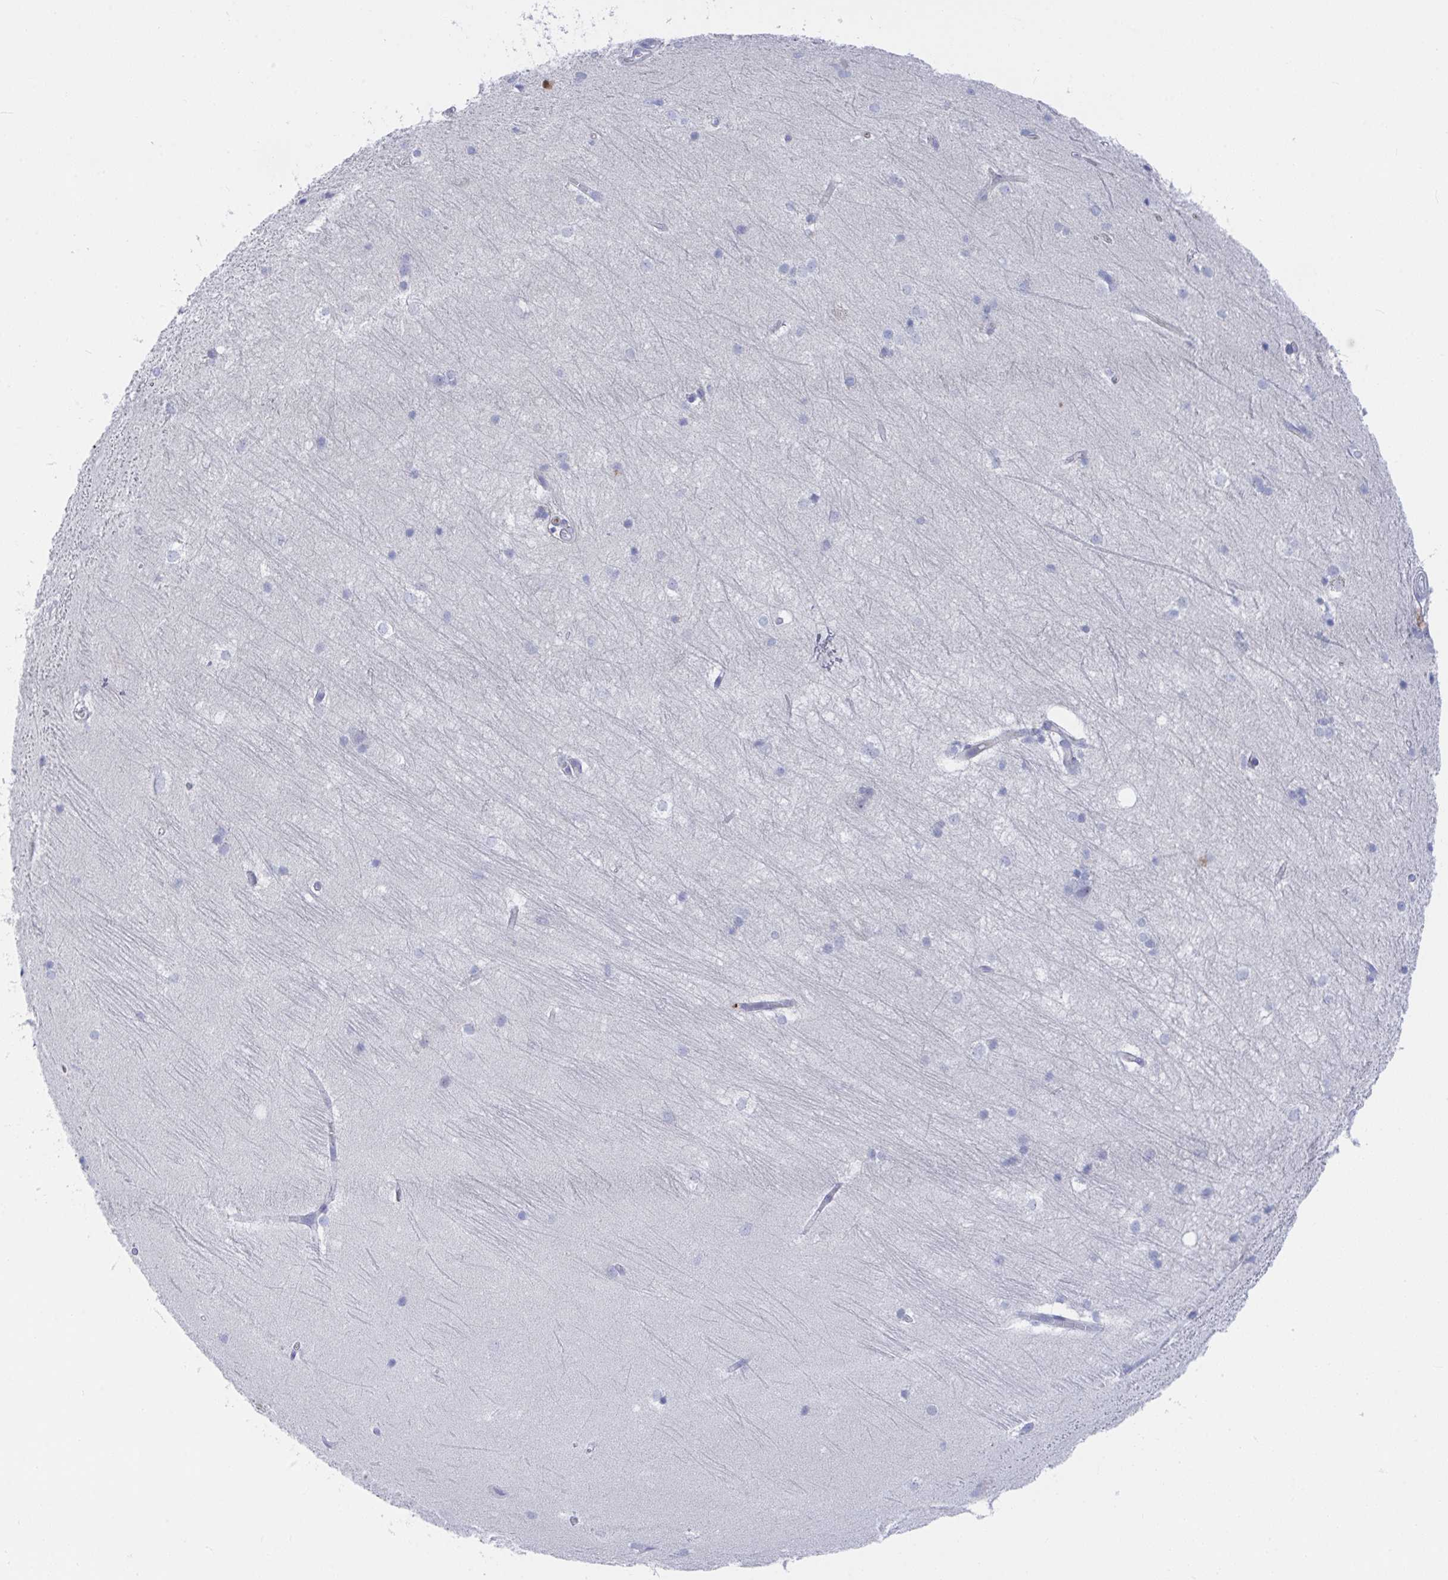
{"staining": {"intensity": "negative", "quantity": "none", "location": "none"}, "tissue": "hippocampus", "cell_type": "Glial cells", "image_type": "normal", "snomed": [{"axis": "morphology", "description": "Normal tissue, NOS"}, {"axis": "topography", "description": "Cerebral cortex"}, {"axis": "topography", "description": "Hippocampus"}], "caption": "Hippocampus stained for a protein using immunohistochemistry demonstrates no staining glial cells.", "gene": "TNFAIP6", "patient": {"sex": "female", "age": 19}}